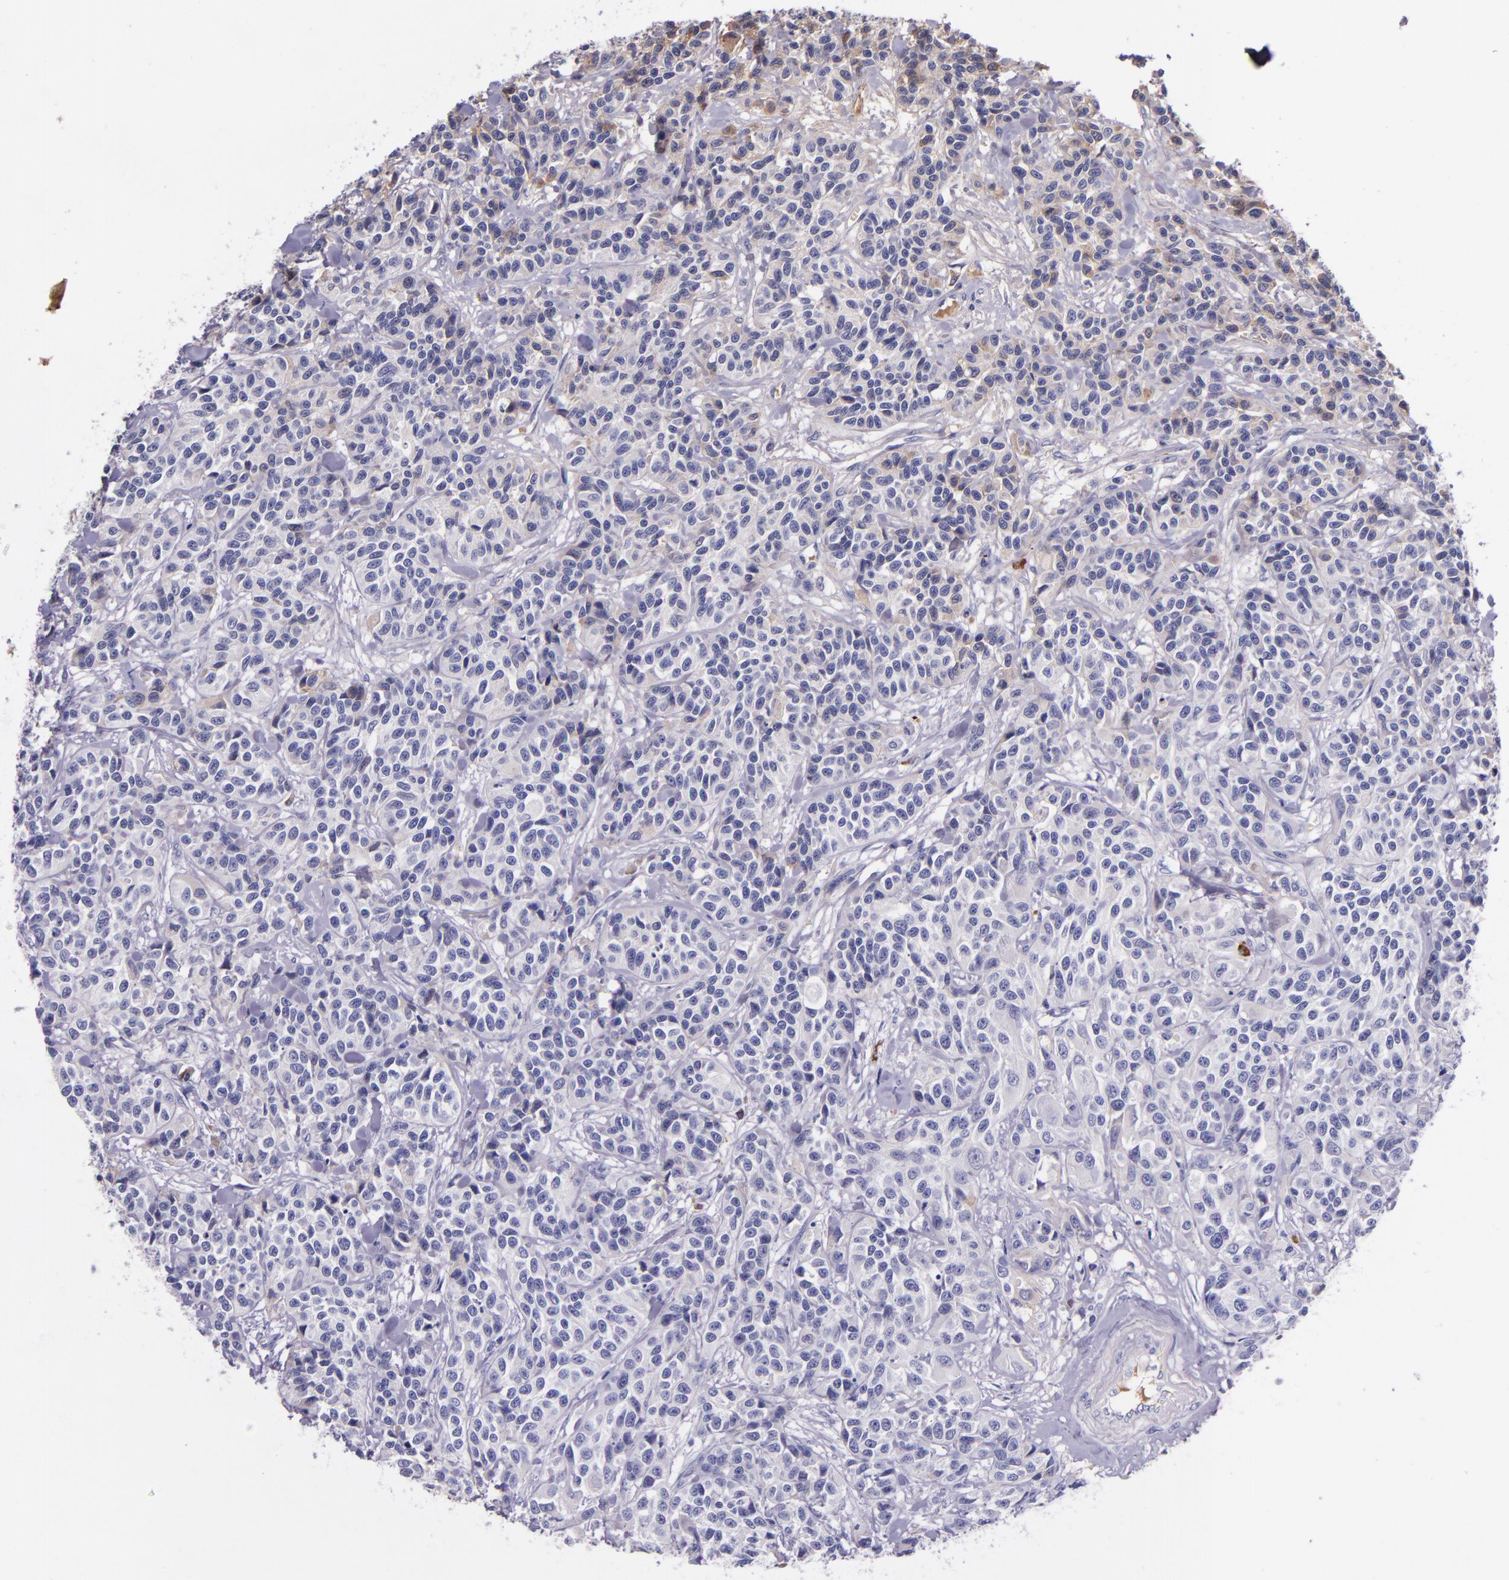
{"staining": {"intensity": "negative", "quantity": "none", "location": "none"}, "tissue": "urothelial cancer", "cell_type": "Tumor cells", "image_type": "cancer", "snomed": [{"axis": "morphology", "description": "Urothelial carcinoma, High grade"}, {"axis": "topography", "description": "Urinary bladder"}], "caption": "This micrograph is of high-grade urothelial carcinoma stained with IHC to label a protein in brown with the nuclei are counter-stained blue. There is no expression in tumor cells.", "gene": "KNG1", "patient": {"sex": "female", "age": 81}}